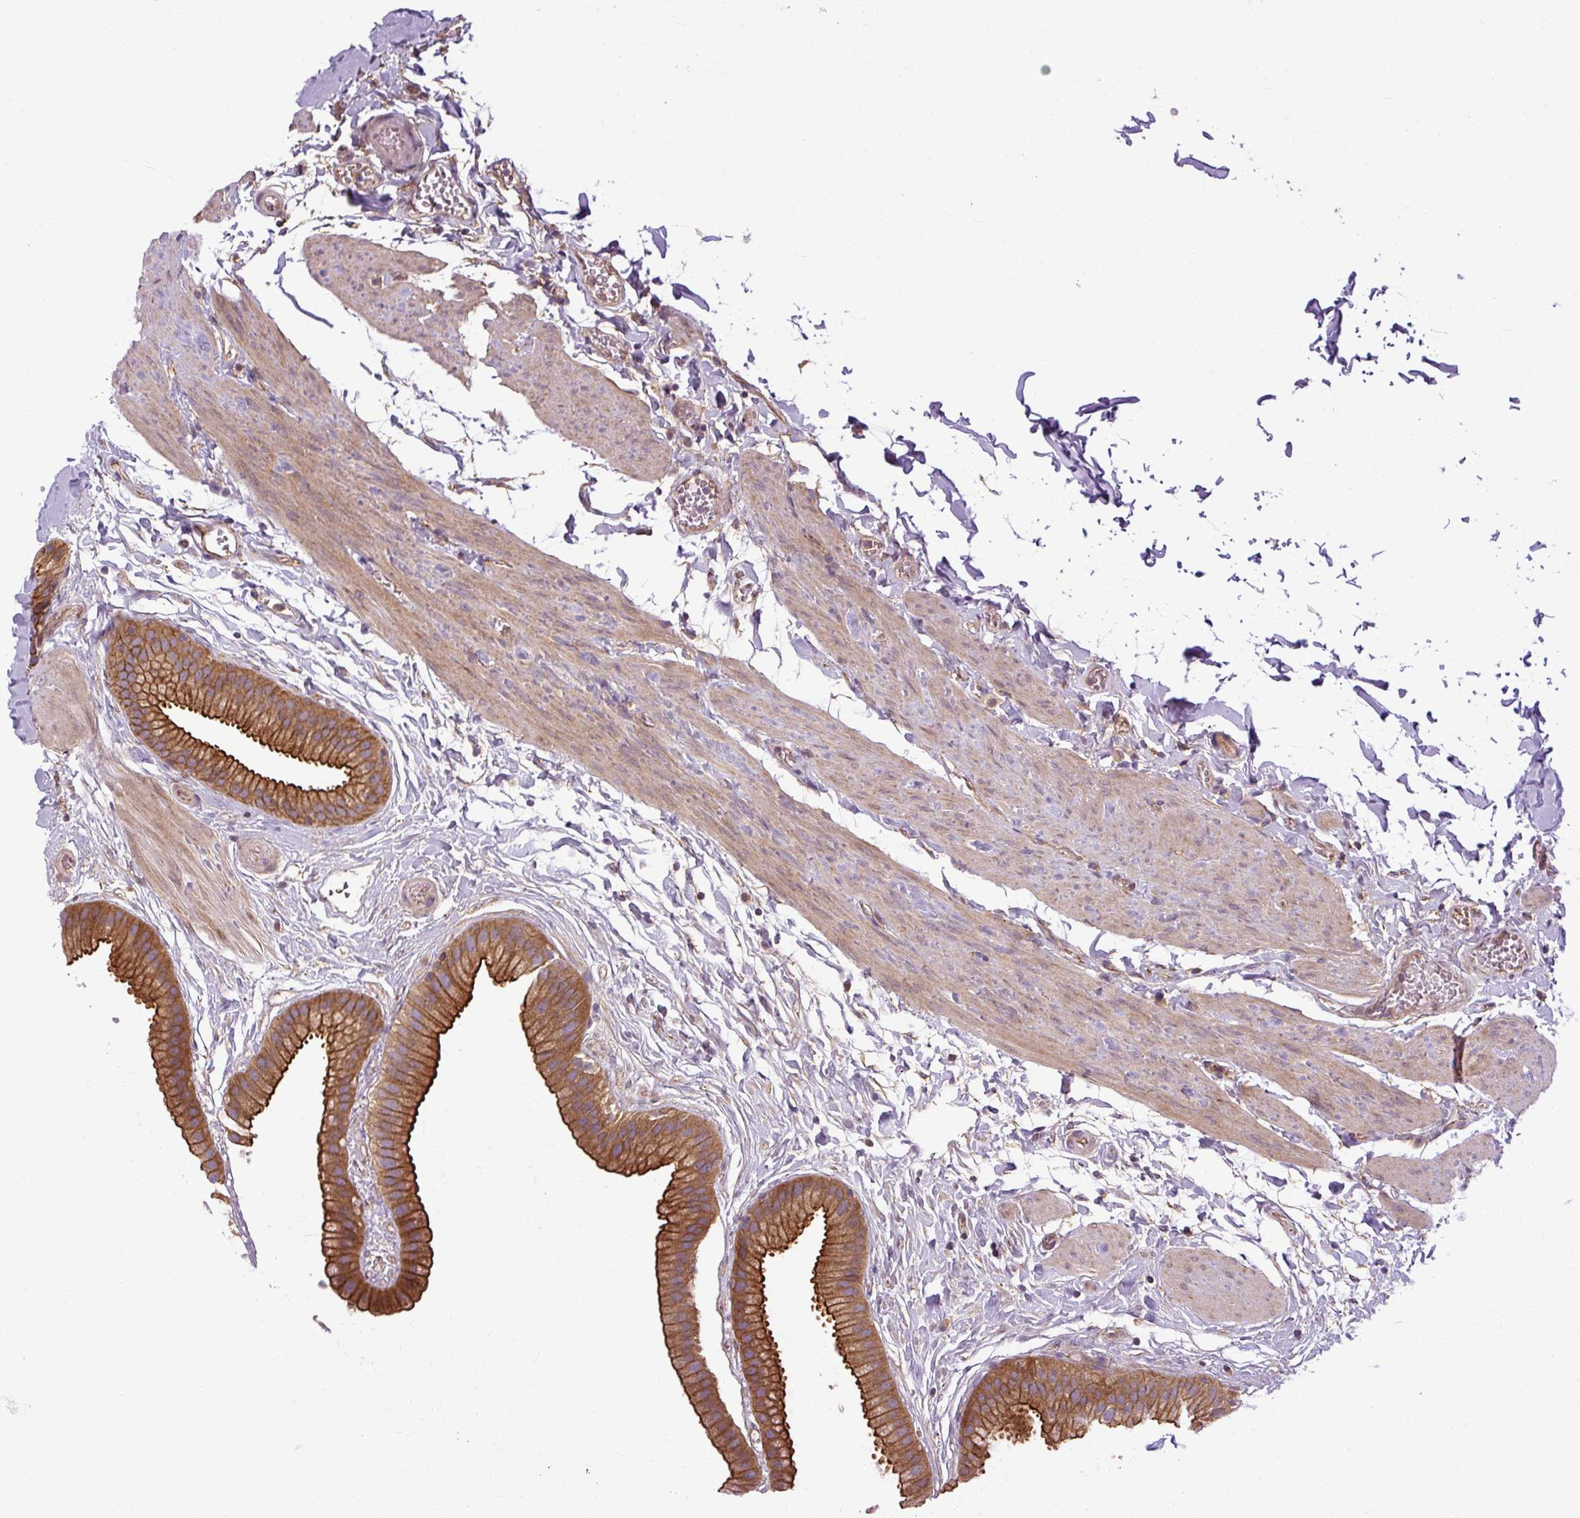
{"staining": {"intensity": "strong", "quantity": ">75%", "location": "cytoplasmic/membranous"}, "tissue": "gallbladder", "cell_type": "Glandular cells", "image_type": "normal", "snomed": [{"axis": "morphology", "description": "Normal tissue, NOS"}, {"axis": "topography", "description": "Gallbladder"}], "caption": "Strong cytoplasmic/membranous staining is appreciated in about >75% of glandular cells in benign gallbladder. The protein of interest is stained brown, and the nuclei are stained in blue (DAB (3,3'-diaminobenzidine) IHC with brightfield microscopy, high magnification).", "gene": "CCDC93", "patient": {"sex": "female", "age": 63}}